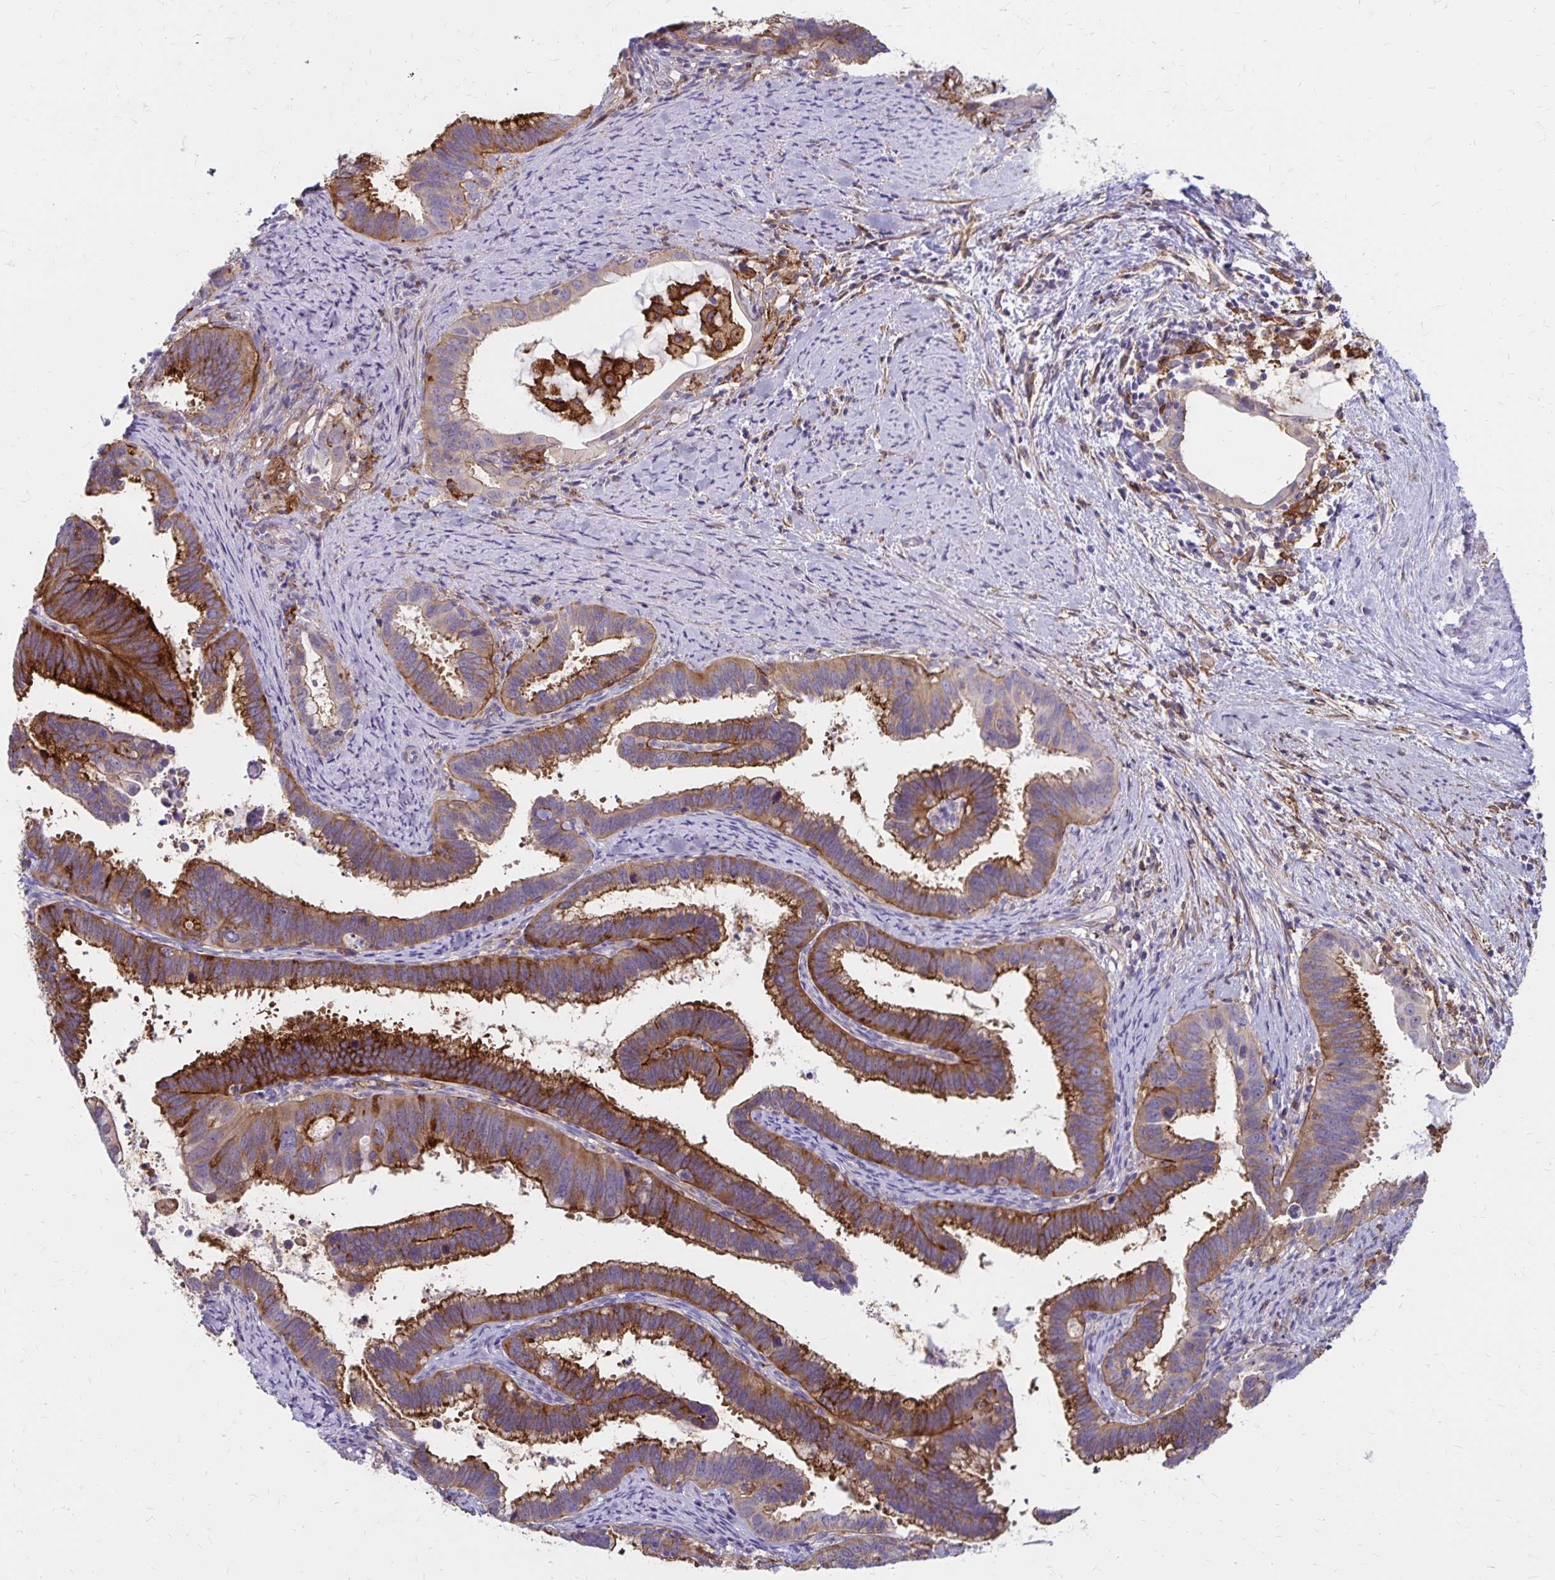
{"staining": {"intensity": "moderate", "quantity": ">75%", "location": "cytoplasmic/membranous"}, "tissue": "cervical cancer", "cell_type": "Tumor cells", "image_type": "cancer", "snomed": [{"axis": "morphology", "description": "Adenocarcinoma, NOS"}, {"axis": "topography", "description": "Cervix"}], "caption": "Immunohistochemical staining of human adenocarcinoma (cervical) exhibits medium levels of moderate cytoplasmic/membranous expression in about >75% of tumor cells.", "gene": "TNS3", "patient": {"sex": "female", "age": 61}}